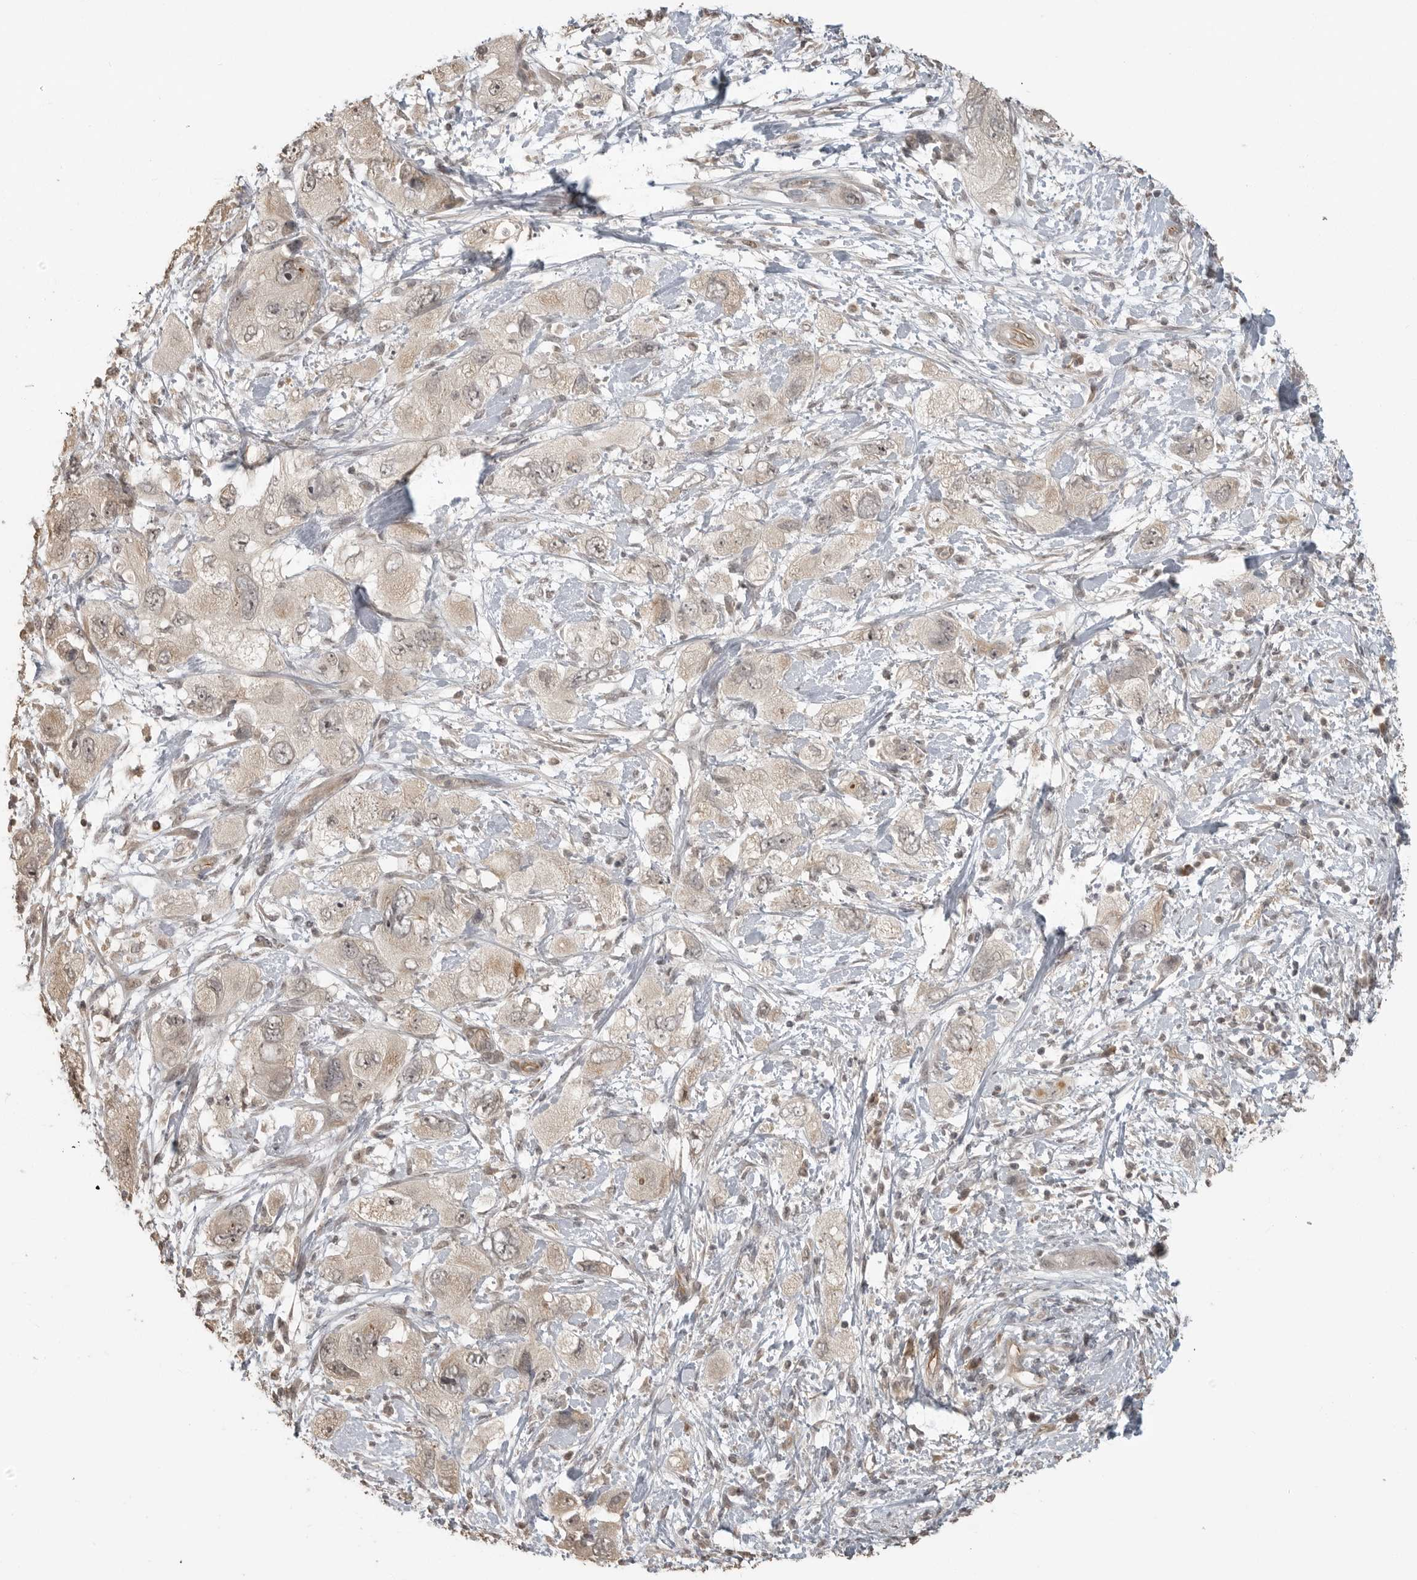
{"staining": {"intensity": "weak", "quantity": "25%-75%", "location": "cytoplasmic/membranous"}, "tissue": "pancreatic cancer", "cell_type": "Tumor cells", "image_type": "cancer", "snomed": [{"axis": "morphology", "description": "Adenocarcinoma, NOS"}, {"axis": "topography", "description": "Pancreas"}], "caption": "IHC of human pancreatic cancer (adenocarcinoma) displays low levels of weak cytoplasmic/membranous positivity in about 25%-75% of tumor cells. (DAB (3,3'-diaminobenzidine) = brown stain, brightfield microscopy at high magnification).", "gene": "SMG8", "patient": {"sex": "female", "age": 73}}